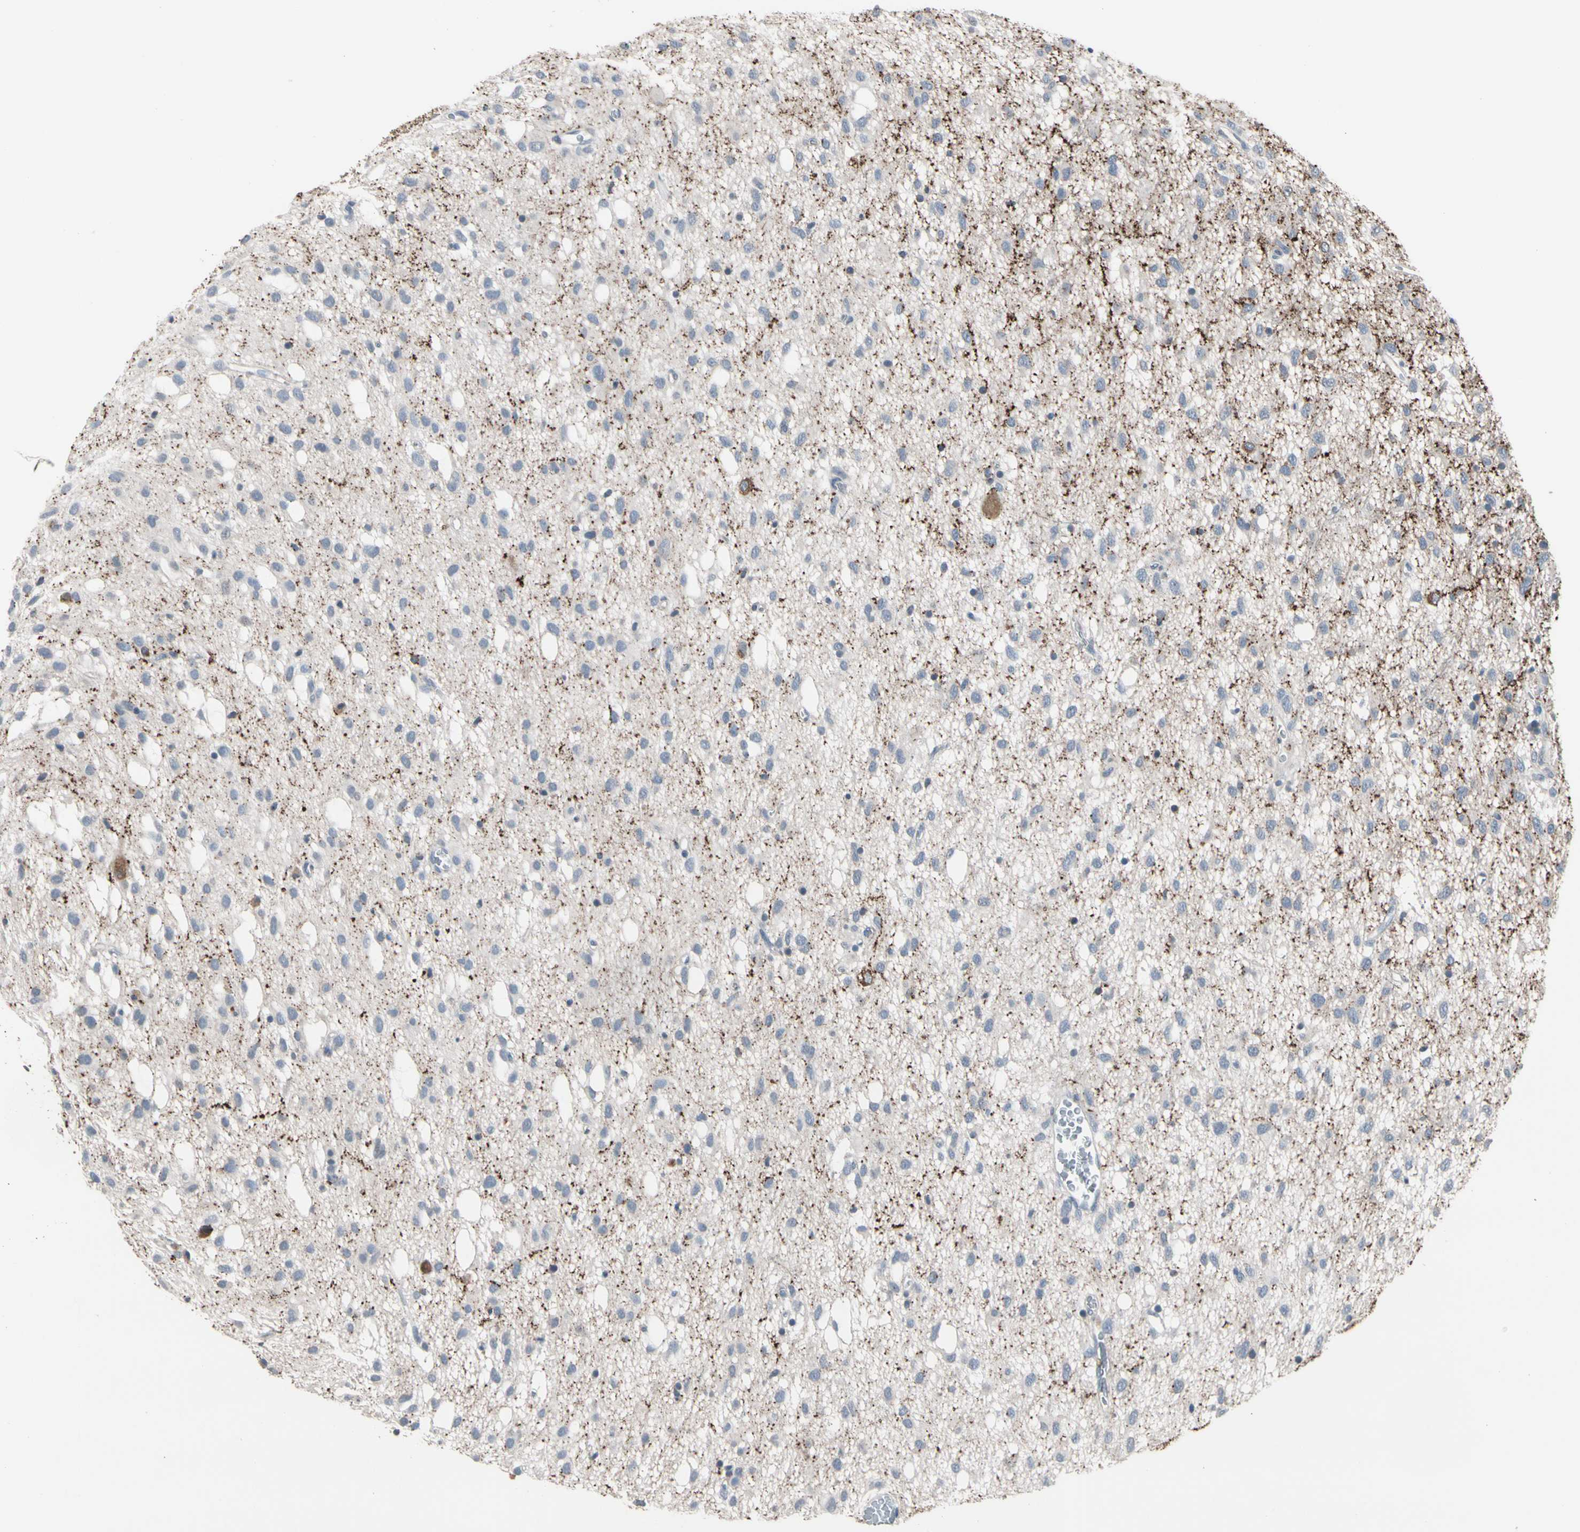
{"staining": {"intensity": "negative", "quantity": "none", "location": "none"}, "tissue": "glioma", "cell_type": "Tumor cells", "image_type": "cancer", "snomed": [{"axis": "morphology", "description": "Glioma, malignant, Low grade"}, {"axis": "topography", "description": "Brain"}], "caption": "The immunohistochemistry micrograph has no significant positivity in tumor cells of malignant glioma (low-grade) tissue.", "gene": "SV2A", "patient": {"sex": "male", "age": 77}}